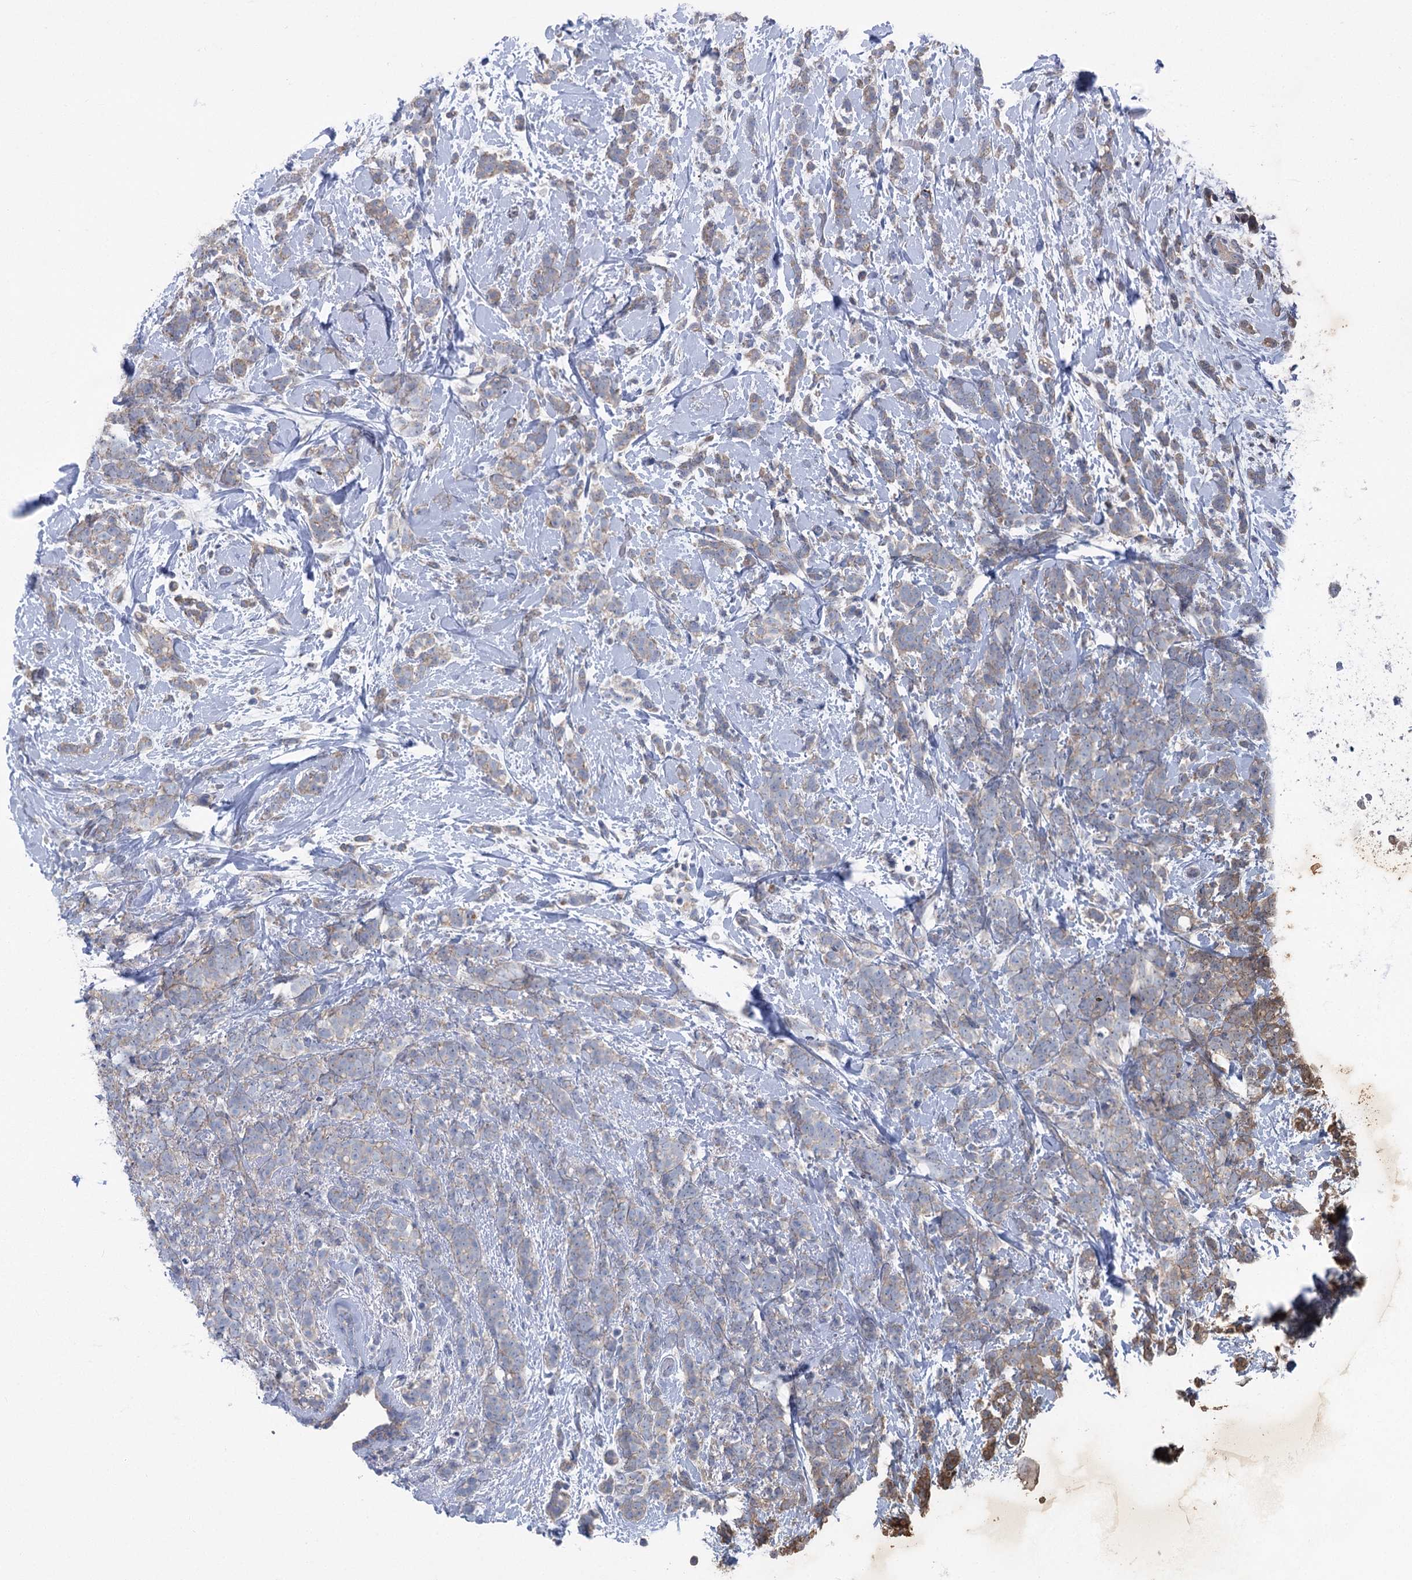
{"staining": {"intensity": "weak", "quantity": "25%-75%", "location": "cytoplasmic/membranous"}, "tissue": "breast cancer", "cell_type": "Tumor cells", "image_type": "cancer", "snomed": [{"axis": "morphology", "description": "Lobular carcinoma"}, {"axis": "topography", "description": "Breast"}], "caption": "Weak cytoplasmic/membranous expression is seen in approximately 25%-75% of tumor cells in breast lobular carcinoma.", "gene": "MARK2", "patient": {"sex": "female", "age": 58}}